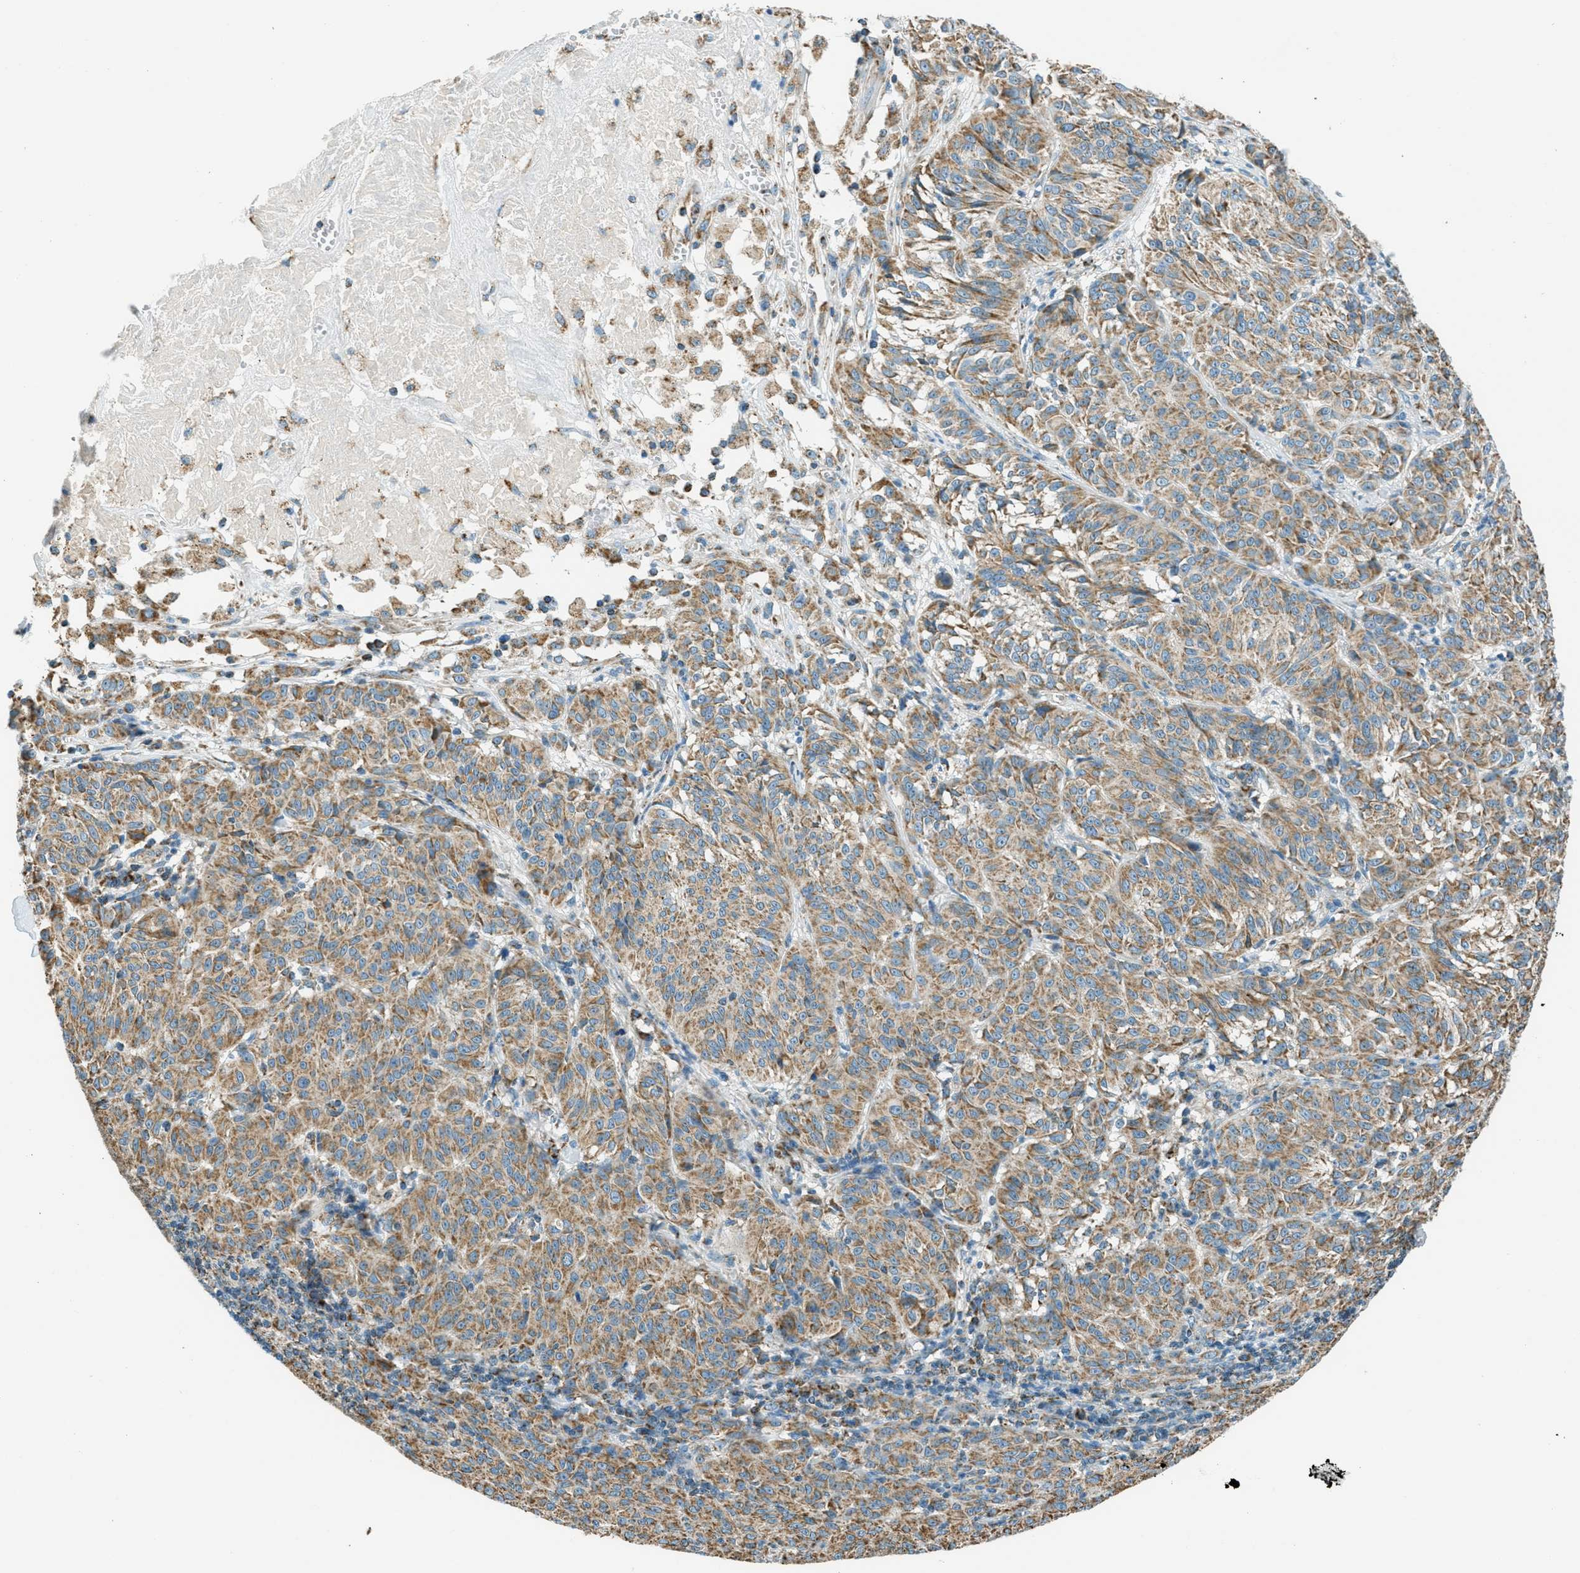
{"staining": {"intensity": "moderate", "quantity": ">75%", "location": "cytoplasmic/membranous"}, "tissue": "melanoma", "cell_type": "Tumor cells", "image_type": "cancer", "snomed": [{"axis": "morphology", "description": "Malignant melanoma, NOS"}, {"axis": "topography", "description": "Skin"}], "caption": "High-power microscopy captured an IHC image of melanoma, revealing moderate cytoplasmic/membranous positivity in approximately >75% of tumor cells.", "gene": "CHST15", "patient": {"sex": "female", "age": 72}}